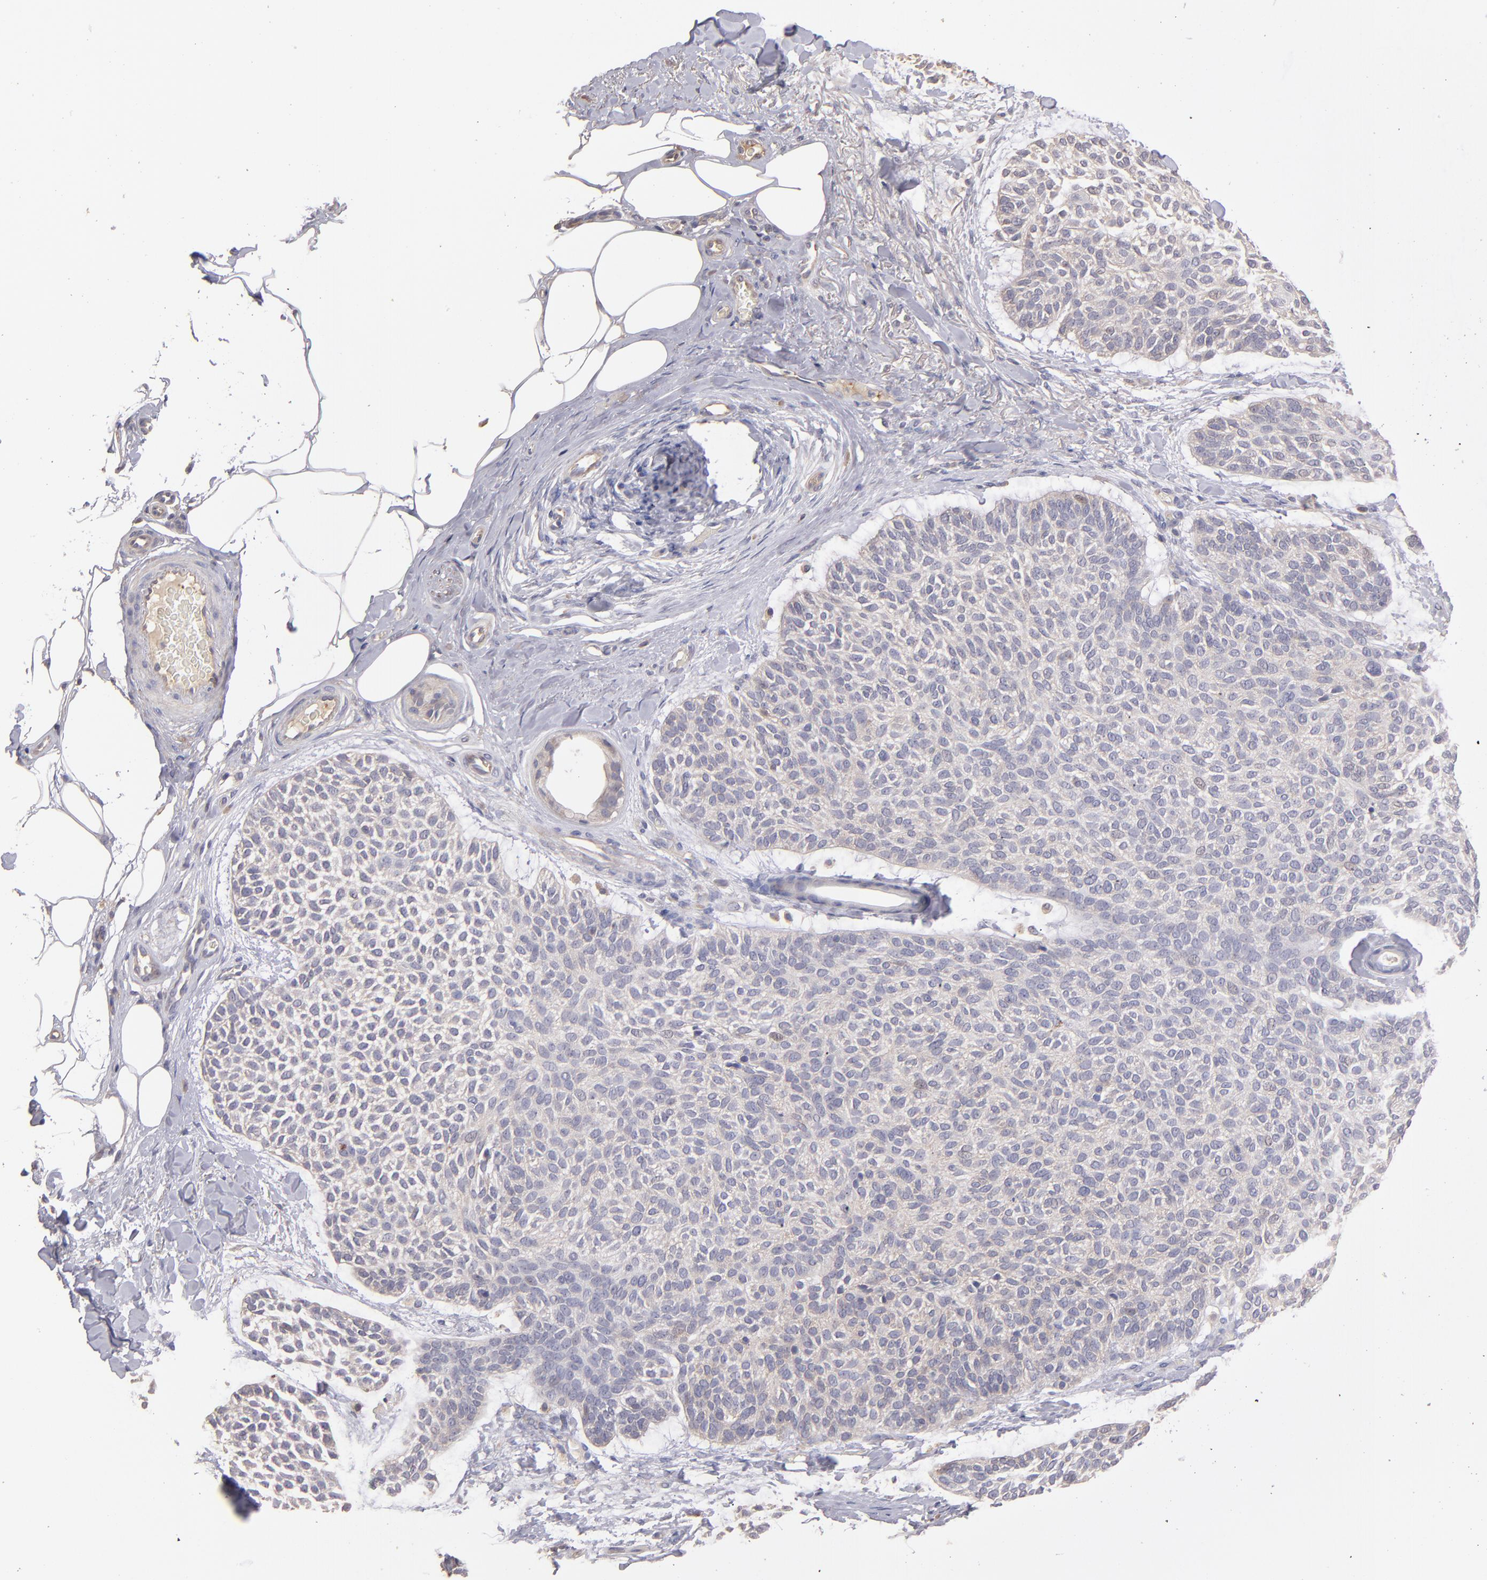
{"staining": {"intensity": "negative", "quantity": "none", "location": "none"}, "tissue": "skin cancer", "cell_type": "Tumor cells", "image_type": "cancer", "snomed": [{"axis": "morphology", "description": "Normal tissue, NOS"}, {"axis": "morphology", "description": "Basal cell carcinoma"}, {"axis": "topography", "description": "Skin"}], "caption": "High magnification brightfield microscopy of skin cancer (basal cell carcinoma) stained with DAB (brown) and counterstained with hematoxylin (blue): tumor cells show no significant positivity.", "gene": "GNAZ", "patient": {"sex": "female", "age": 70}}